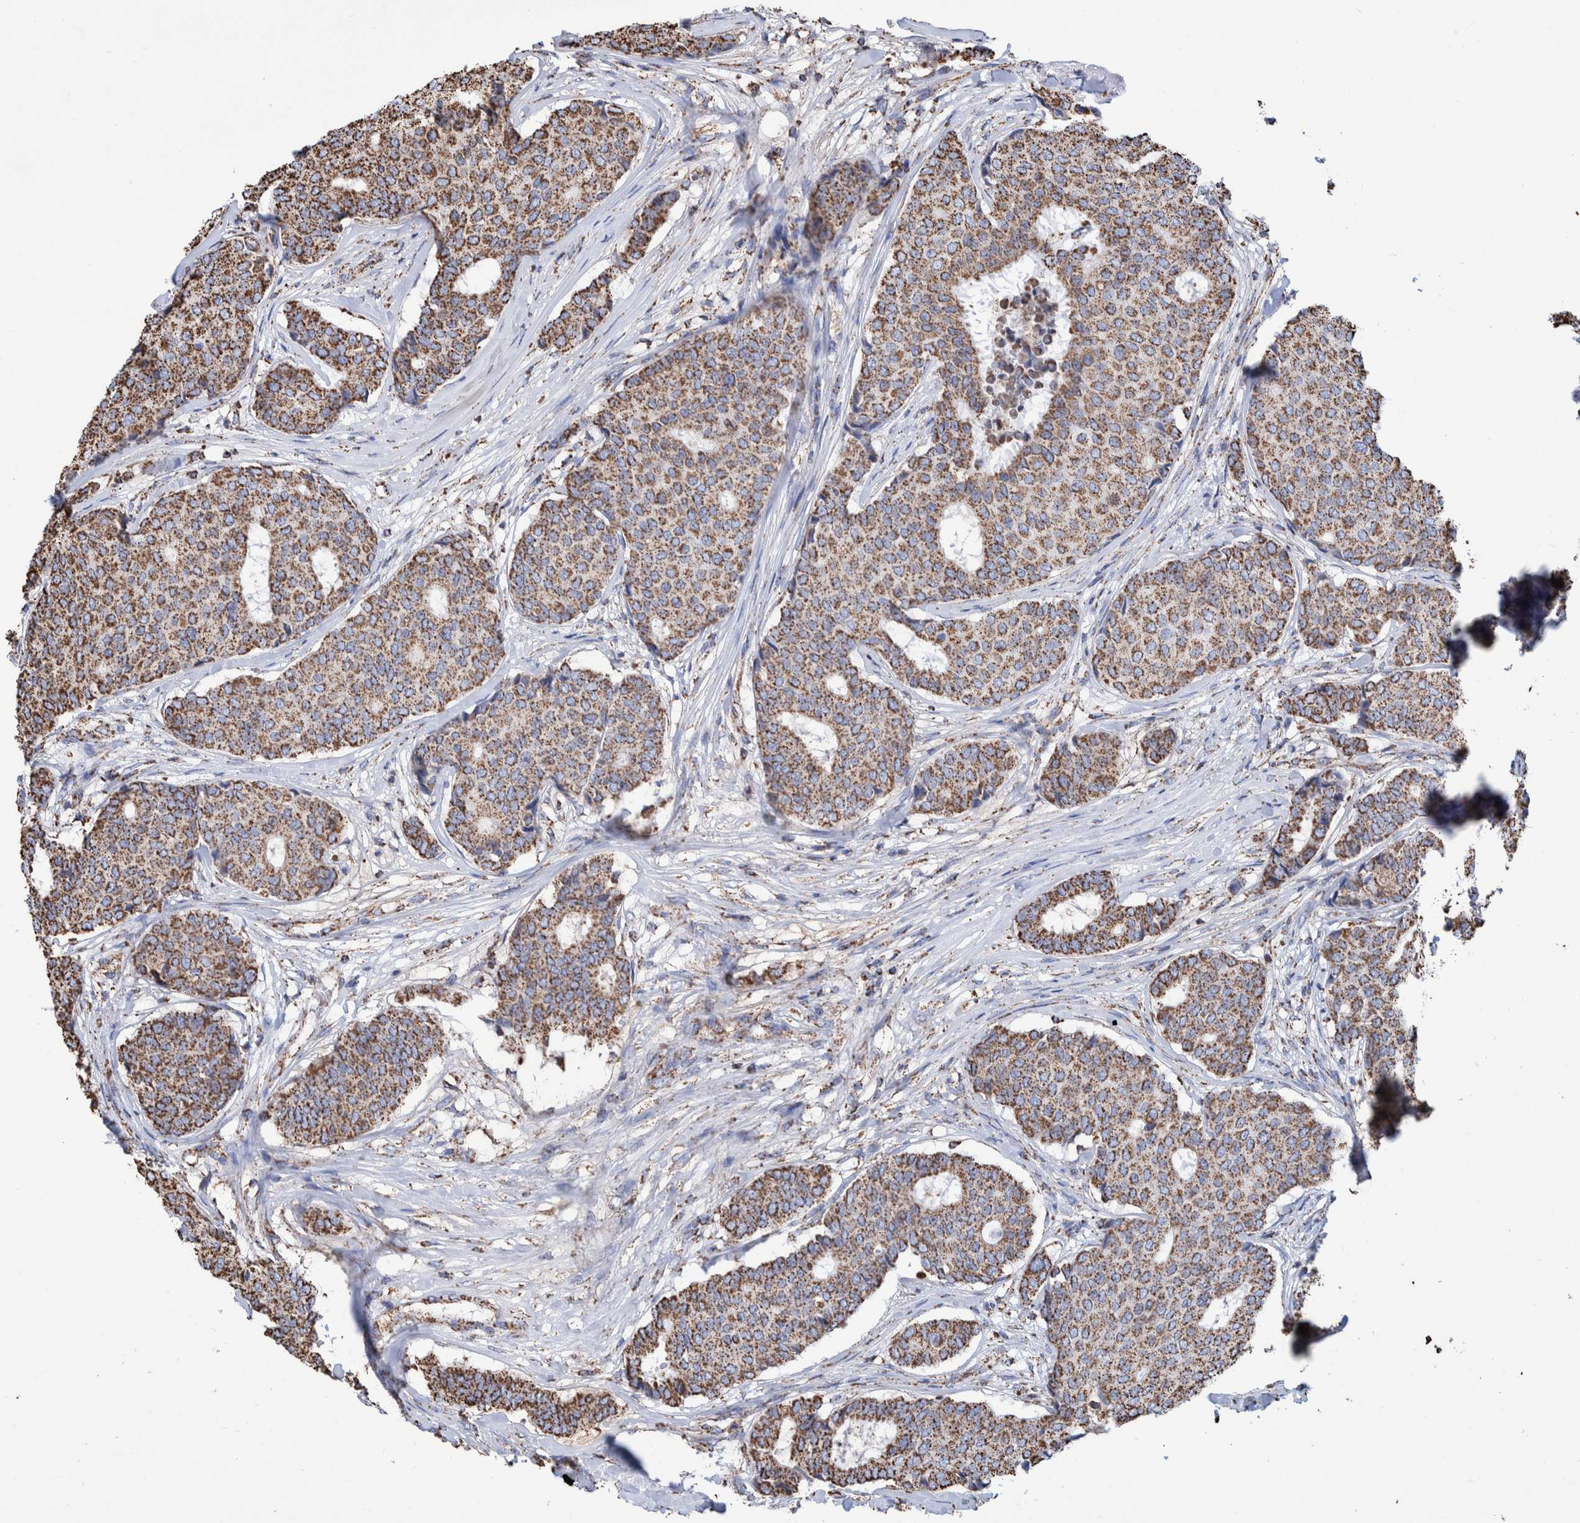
{"staining": {"intensity": "moderate", "quantity": ">75%", "location": "cytoplasmic/membranous"}, "tissue": "breast cancer", "cell_type": "Tumor cells", "image_type": "cancer", "snomed": [{"axis": "morphology", "description": "Duct carcinoma"}, {"axis": "topography", "description": "Breast"}], "caption": "Brown immunohistochemical staining in breast cancer shows moderate cytoplasmic/membranous staining in approximately >75% of tumor cells.", "gene": "VPS26C", "patient": {"sex": "female", "age": 75}}